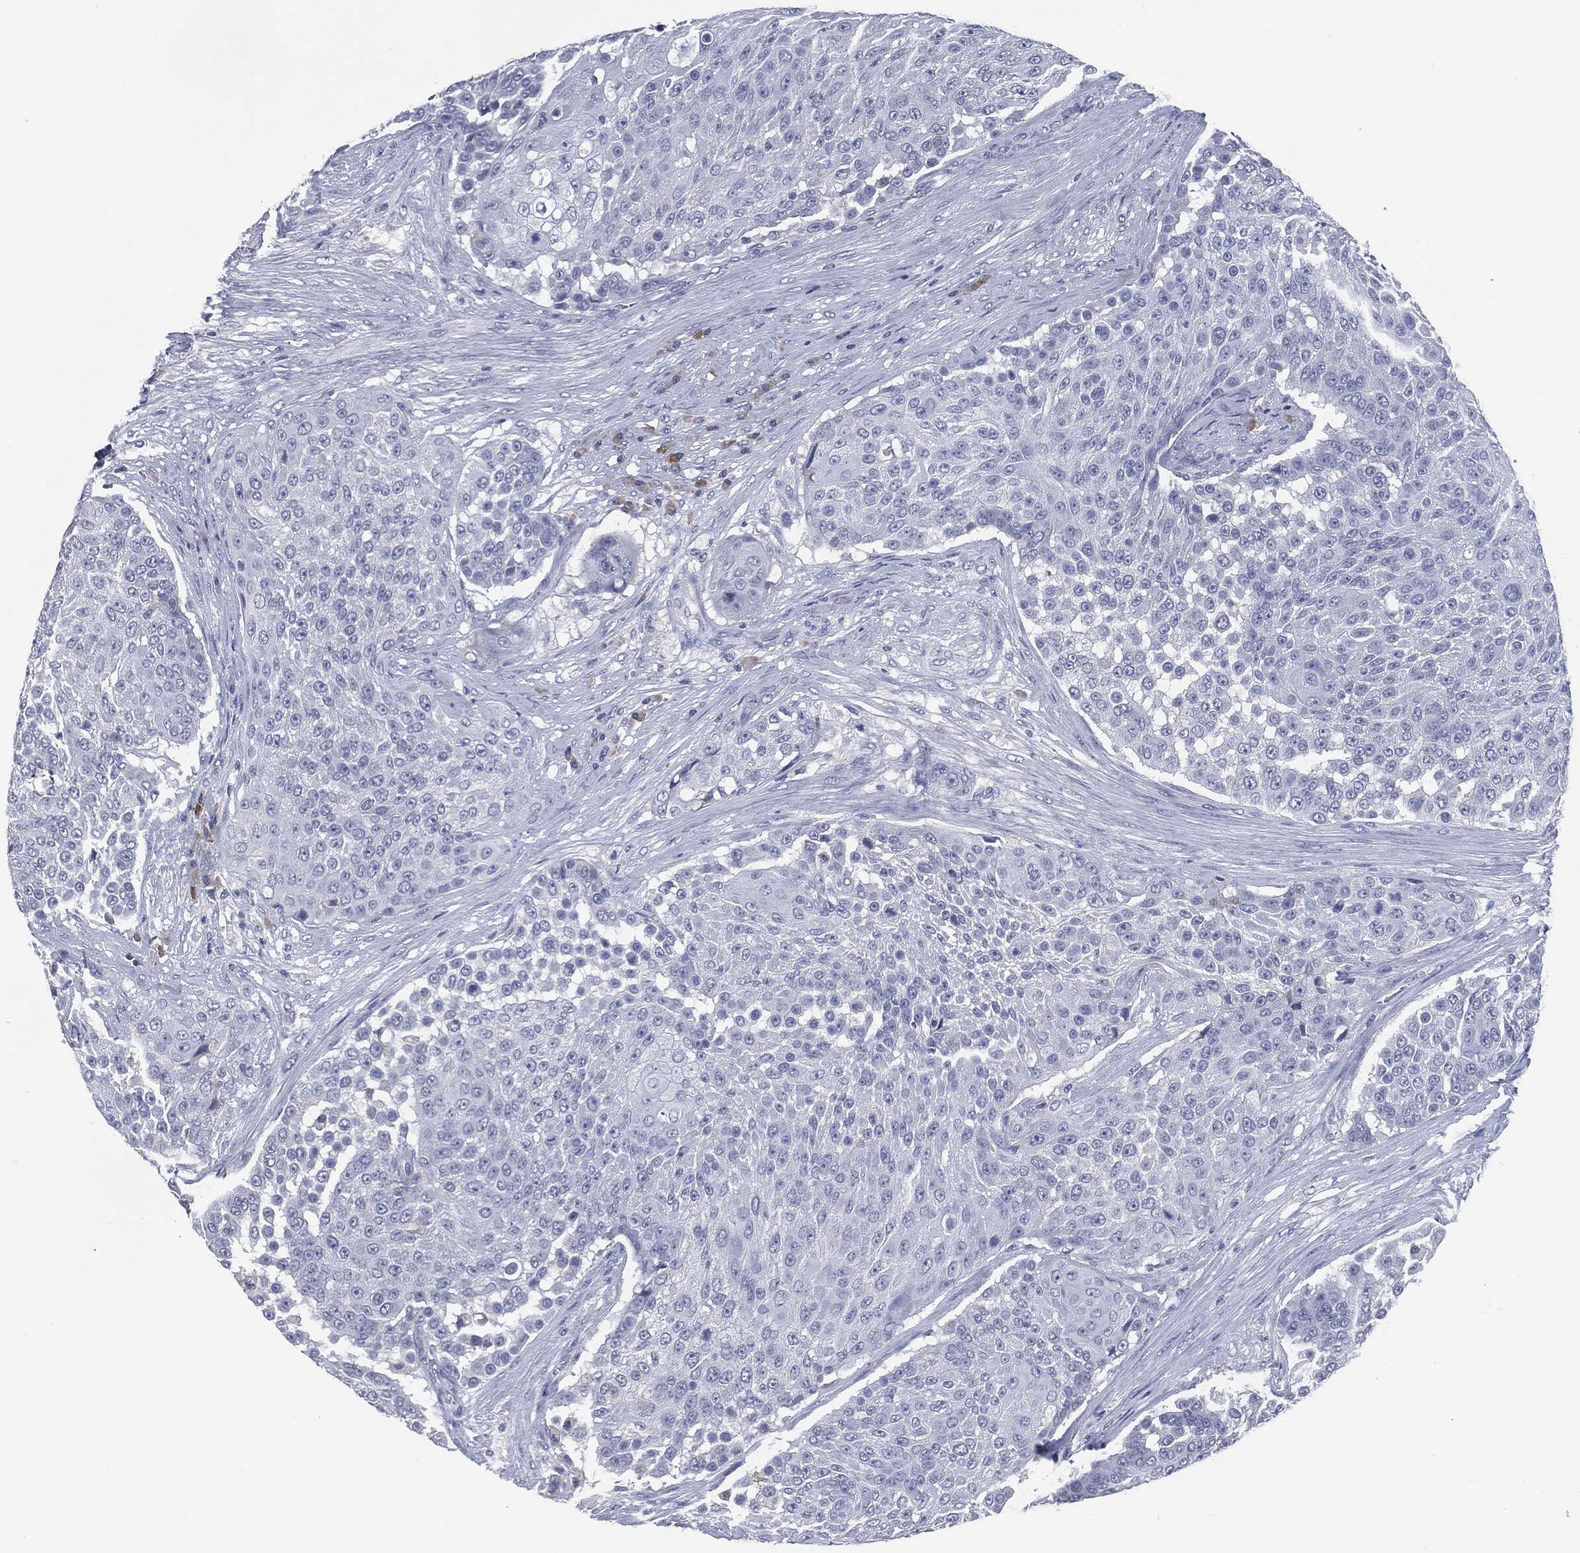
{"staining": {"intensity": "negative", "quantity": "none", "location": "none"}, "tissue": "urothelial cancer", "cell_type": "Tumor cells", "image_type": "cancer", "snomed": [{"axis": "morphology", "description": "Urothelial carcinoma, High grade"}, {"axis": "topography", "description": "Urinary bladder"}], "caption": "Protein analysis of urothelial cancer displays no significant positivity in tumor cells.", "gene": "IL2RG", "patient": {"sex": "female", "age": 63}}